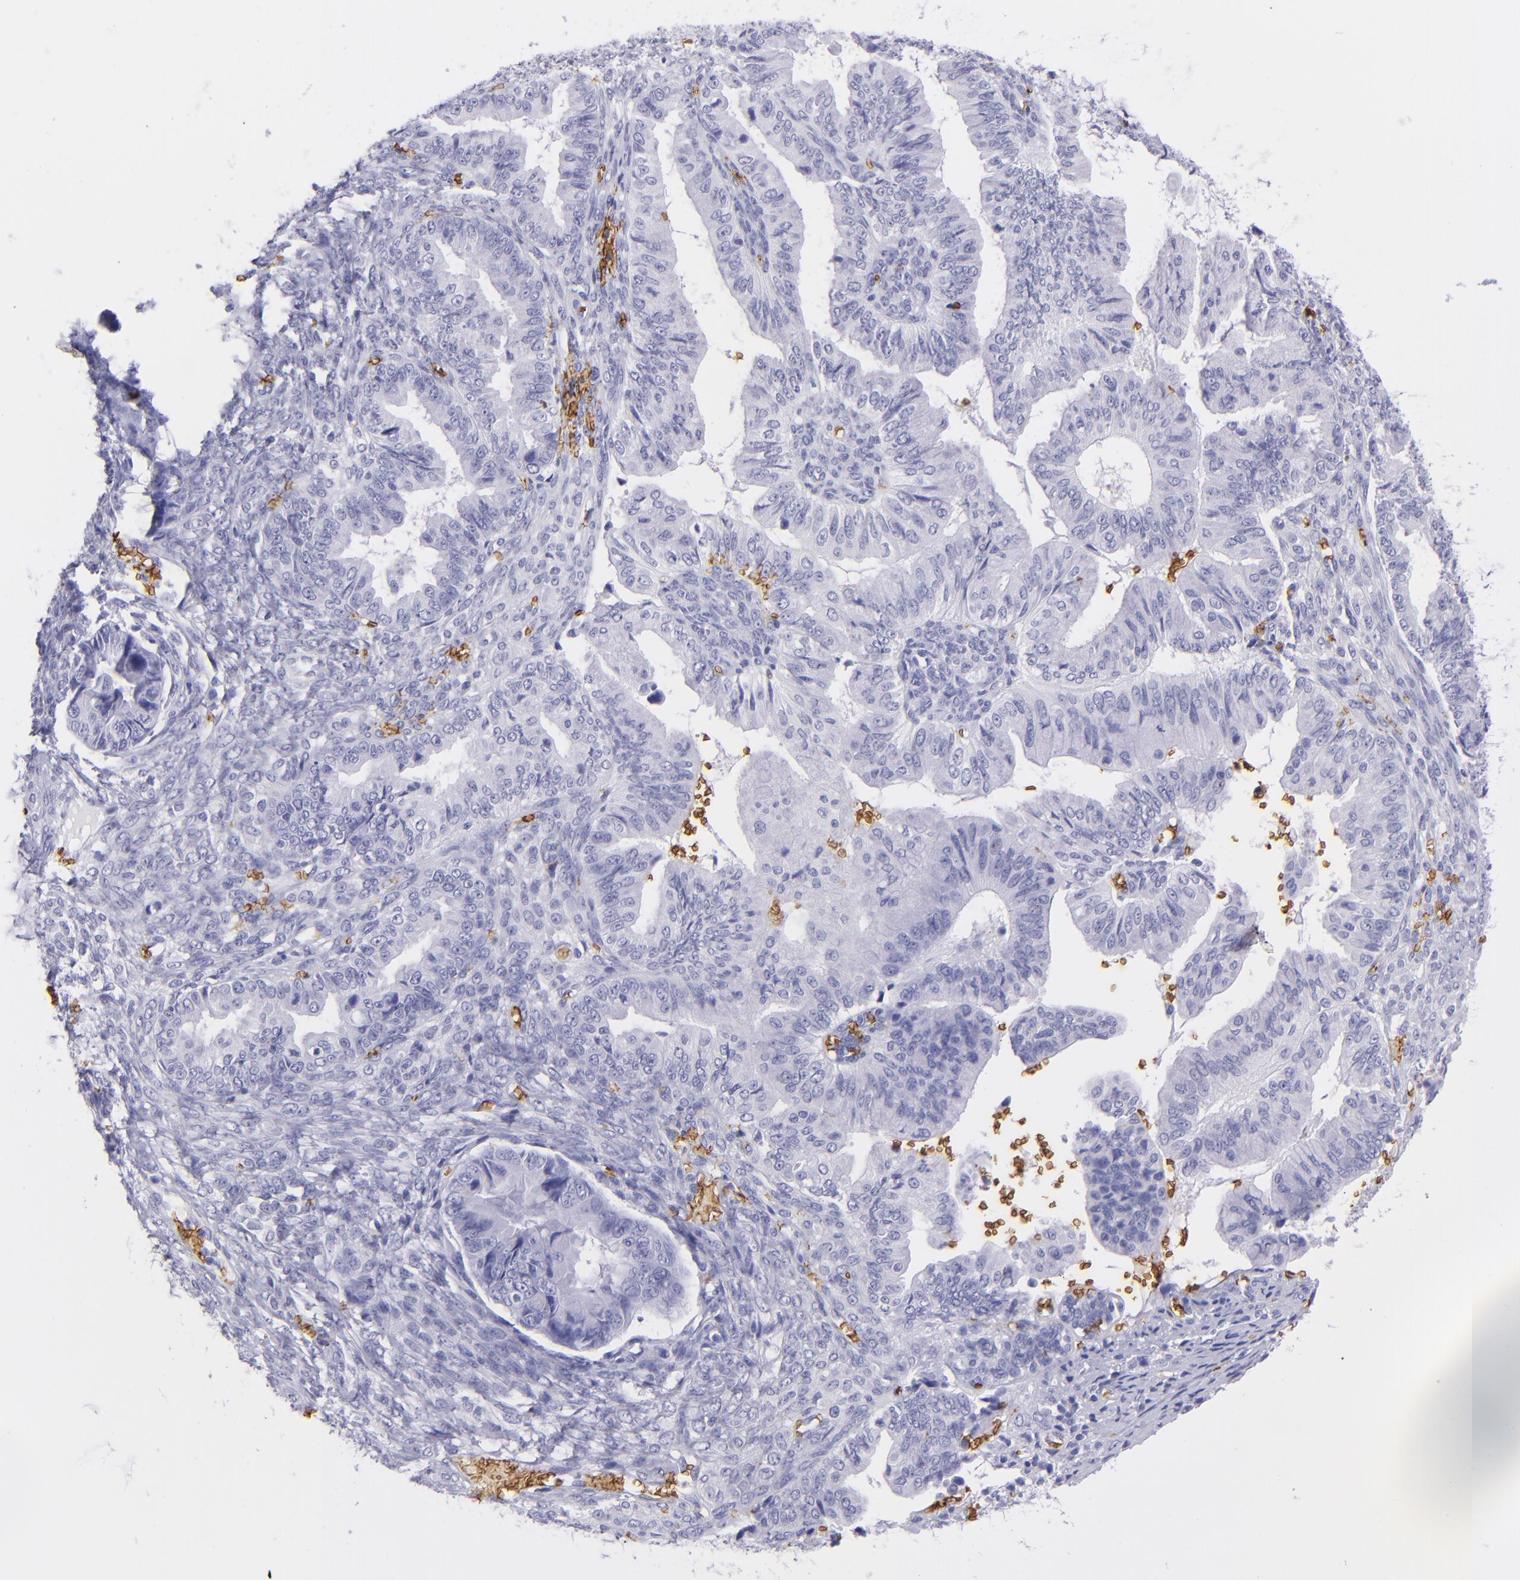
{"staining": {"intensity": "negative", "quantity": "none", "location": "none"}, "tissue": "ovarian cancer", "cell_type": "Tumor cells", "image_type": "cancer", "snomed": [{"axis": "morphology", "description": "Cystadenocarcinoma, mucinous, NOS"}, {"axis": "topography", "description": "Ovary"}], "caption": "DAB (3,3'-diaminobenzidine) immunohistochemical staining of human ovarian cancer displays no significant positivity in tumor cells.", "gene": "GYPA", "patient": {"sex": "female", "age": 36}}